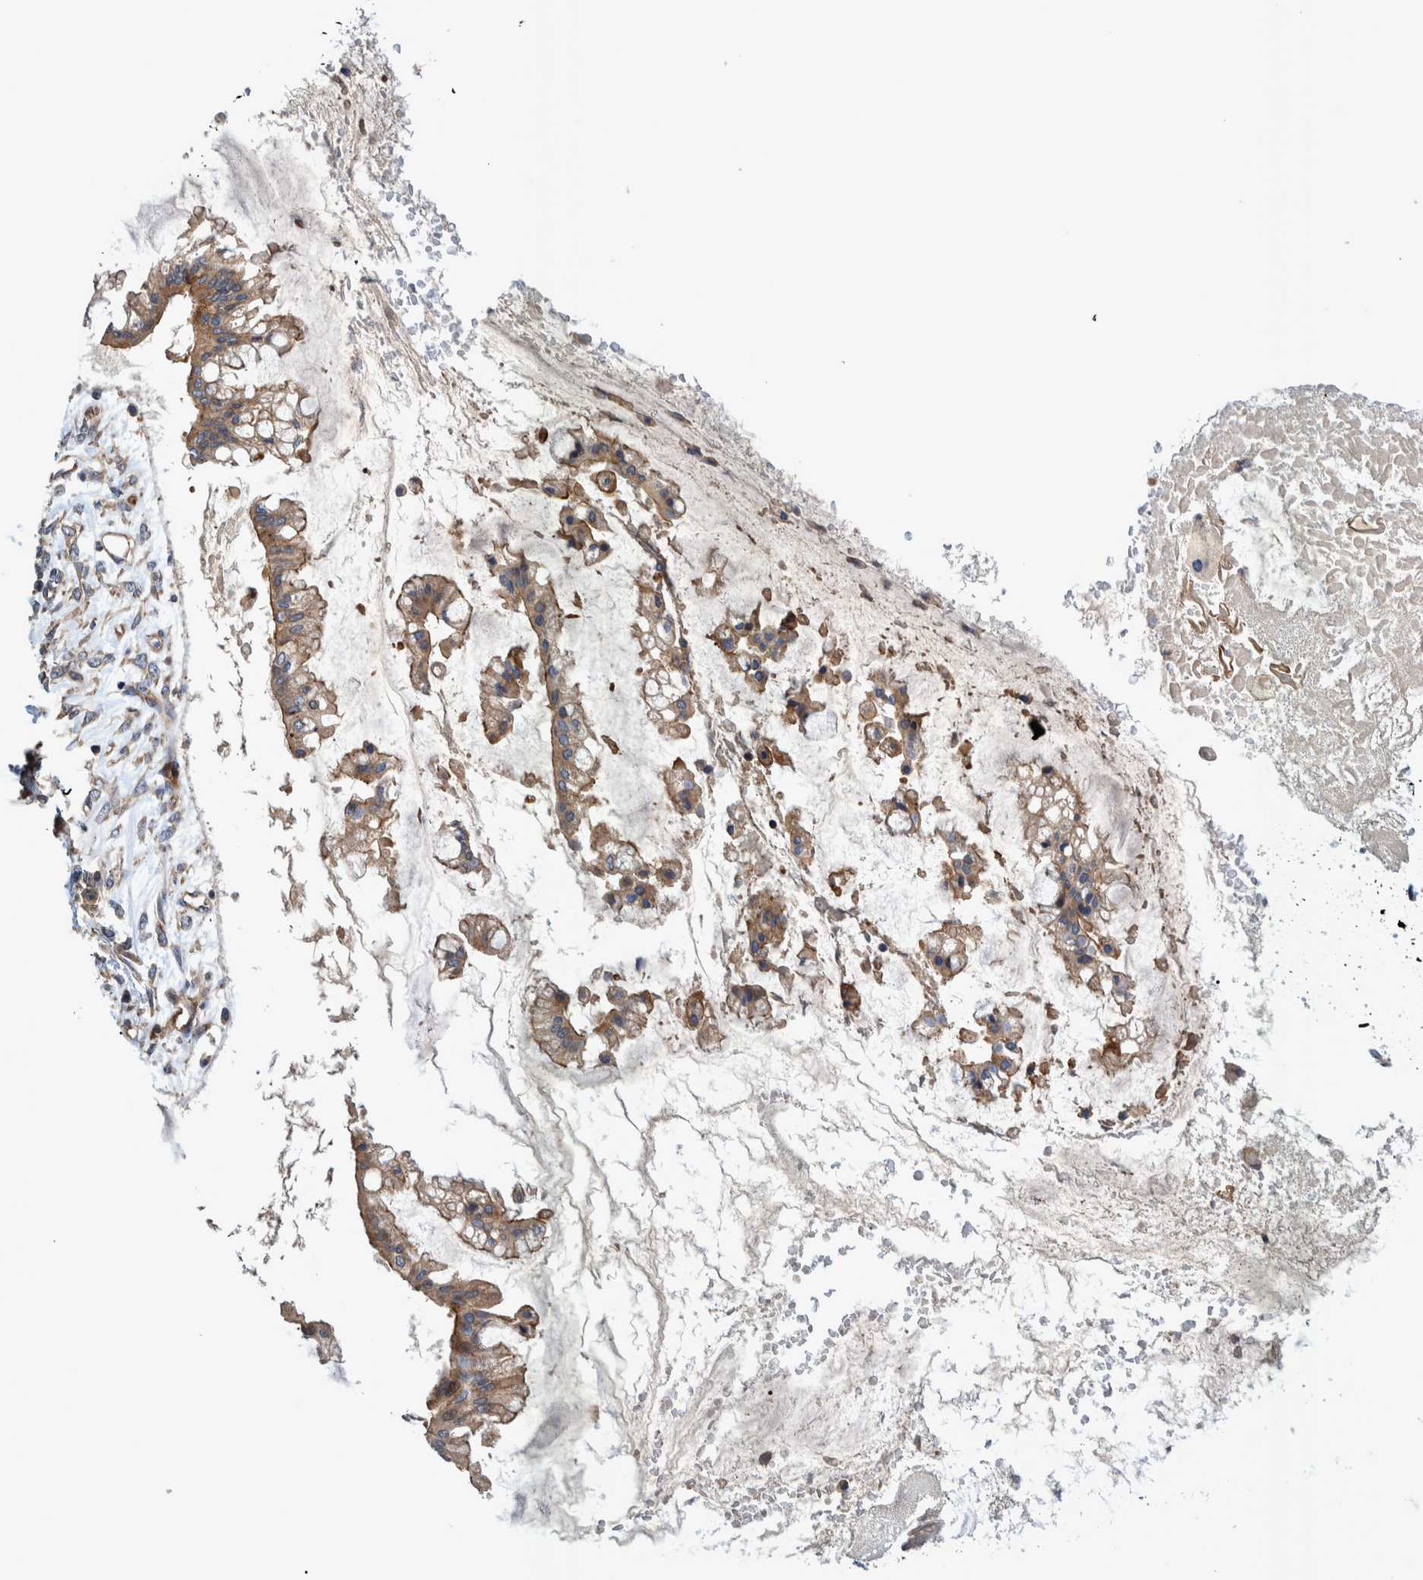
{"staining": {"intensity": "moderate", "quantity": ">75%", "location": "cytoplasmic/membranous"}, "tissue": "ovarian cancer", "cell_type": "Tumor cells", "image_type": "cancer", "snomed": [{"axis": "morphology", "description": "Cystadenocarcinoma, mucinous, NOS"}, {"axis": "topography", "description": "Ovary"}], "caption": "Ovarian cancer stained for a protein reveals moderate cytoplasmic/membranous positivity in tumor cells.", "gene": "GRPEL2", "patient": {"sex": "female", "age": 73}}